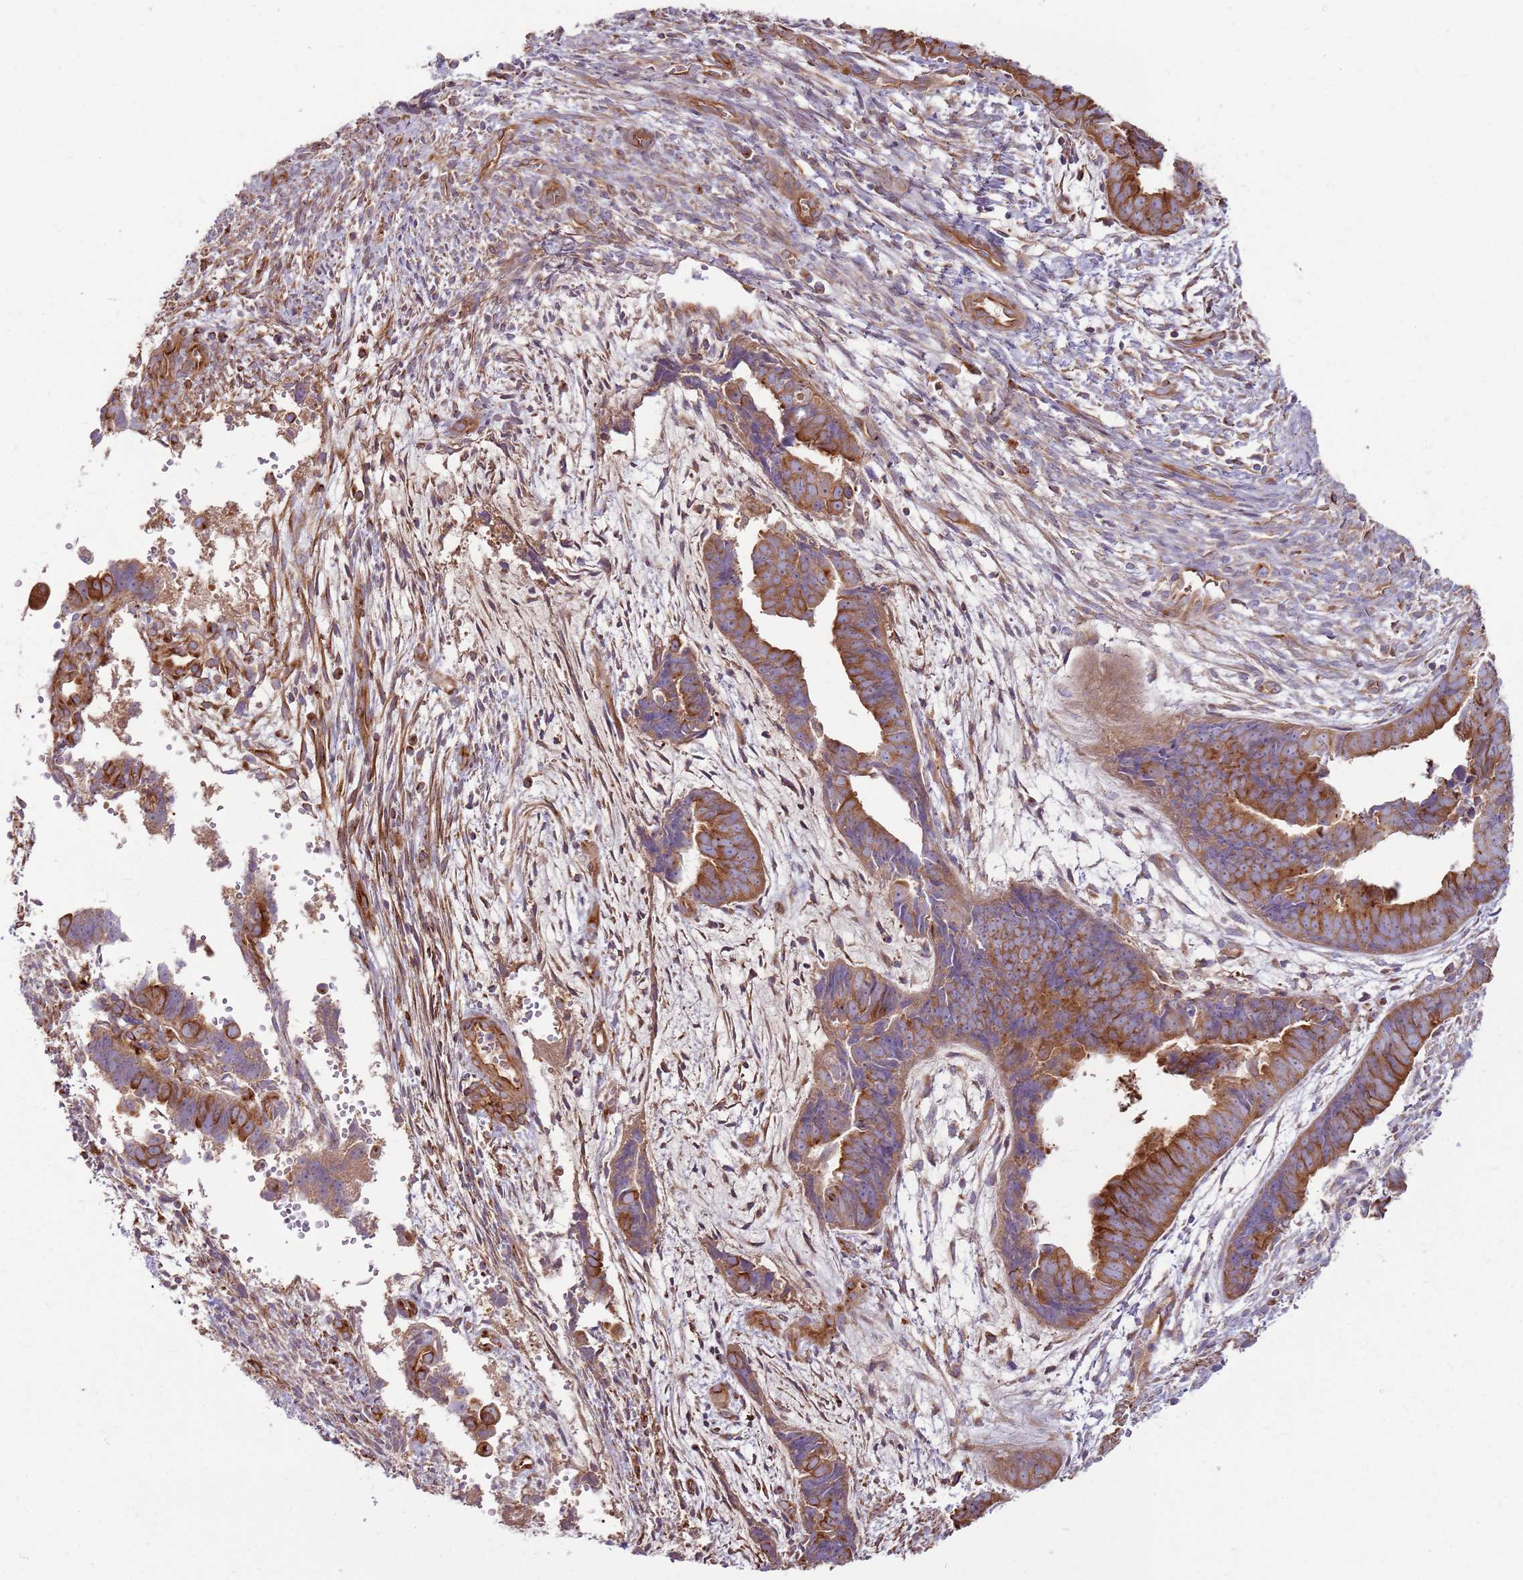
{"staining": {"intensity": "moderate", "quantity": ">75%", "location": "cytoplasmic/membranous"}, "tissue": "endometrial cancer", "cell_type": "Tumor cells", "image_type": "cancer", "snomed": [{"axis": "morphology", "description": "Adenocarcinoma, NOS"}, {"axis": "topography", "description": "Endometrium"}], "caption": "Endometrial cancer stained with a brown dye demonstrates moderate cytoplasmic/membranous positive positivity in approximately >75% of tumor cells.", "gene": "EMC1", "patient": {"sex": "female", "age": 75}}